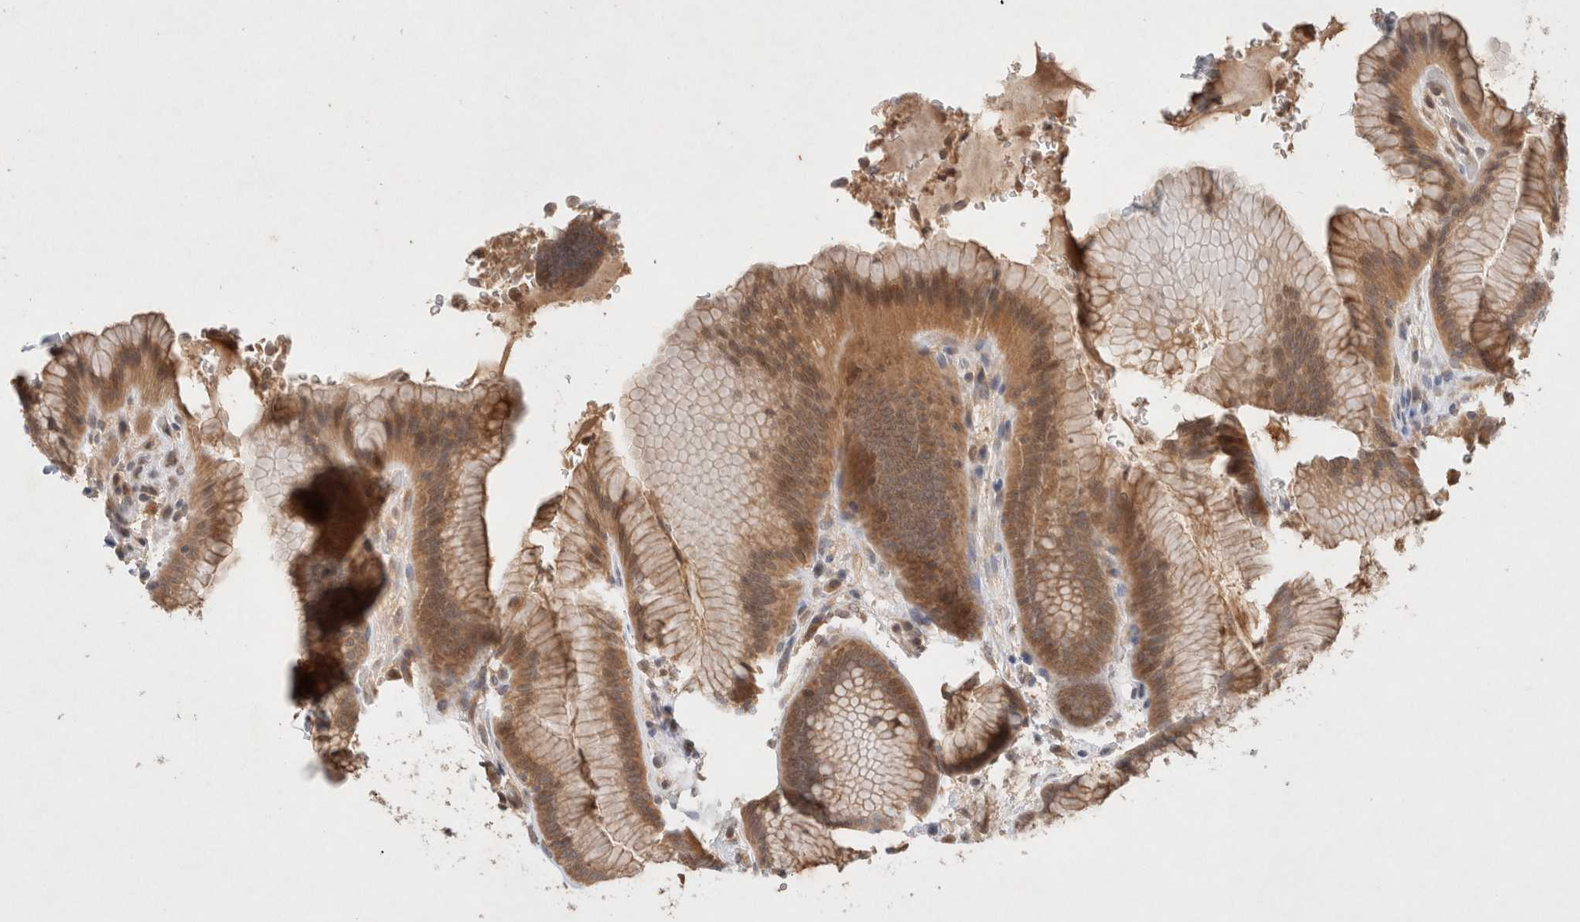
{"staining": {"intensity": "moderate", "quantity": ">75%", "location": "cytoplasmic/membranous"}, "tissue": "stomach", "cell_type": "Glandular cells", "image_type": "normal", "snomed": [{"axis": "morphology", "description": "Normal tissue, NOS"}, {"axis": "topography", "description": "Stomach"}], "caption": "Benign stomach demonstrates moderate cytoplasmic/membranous expression in approximately >75% of glandular cells, visualized by immunohistochemistry.", "gene": "KLHL20", "patient": {"sex": "male", "age": 42}}